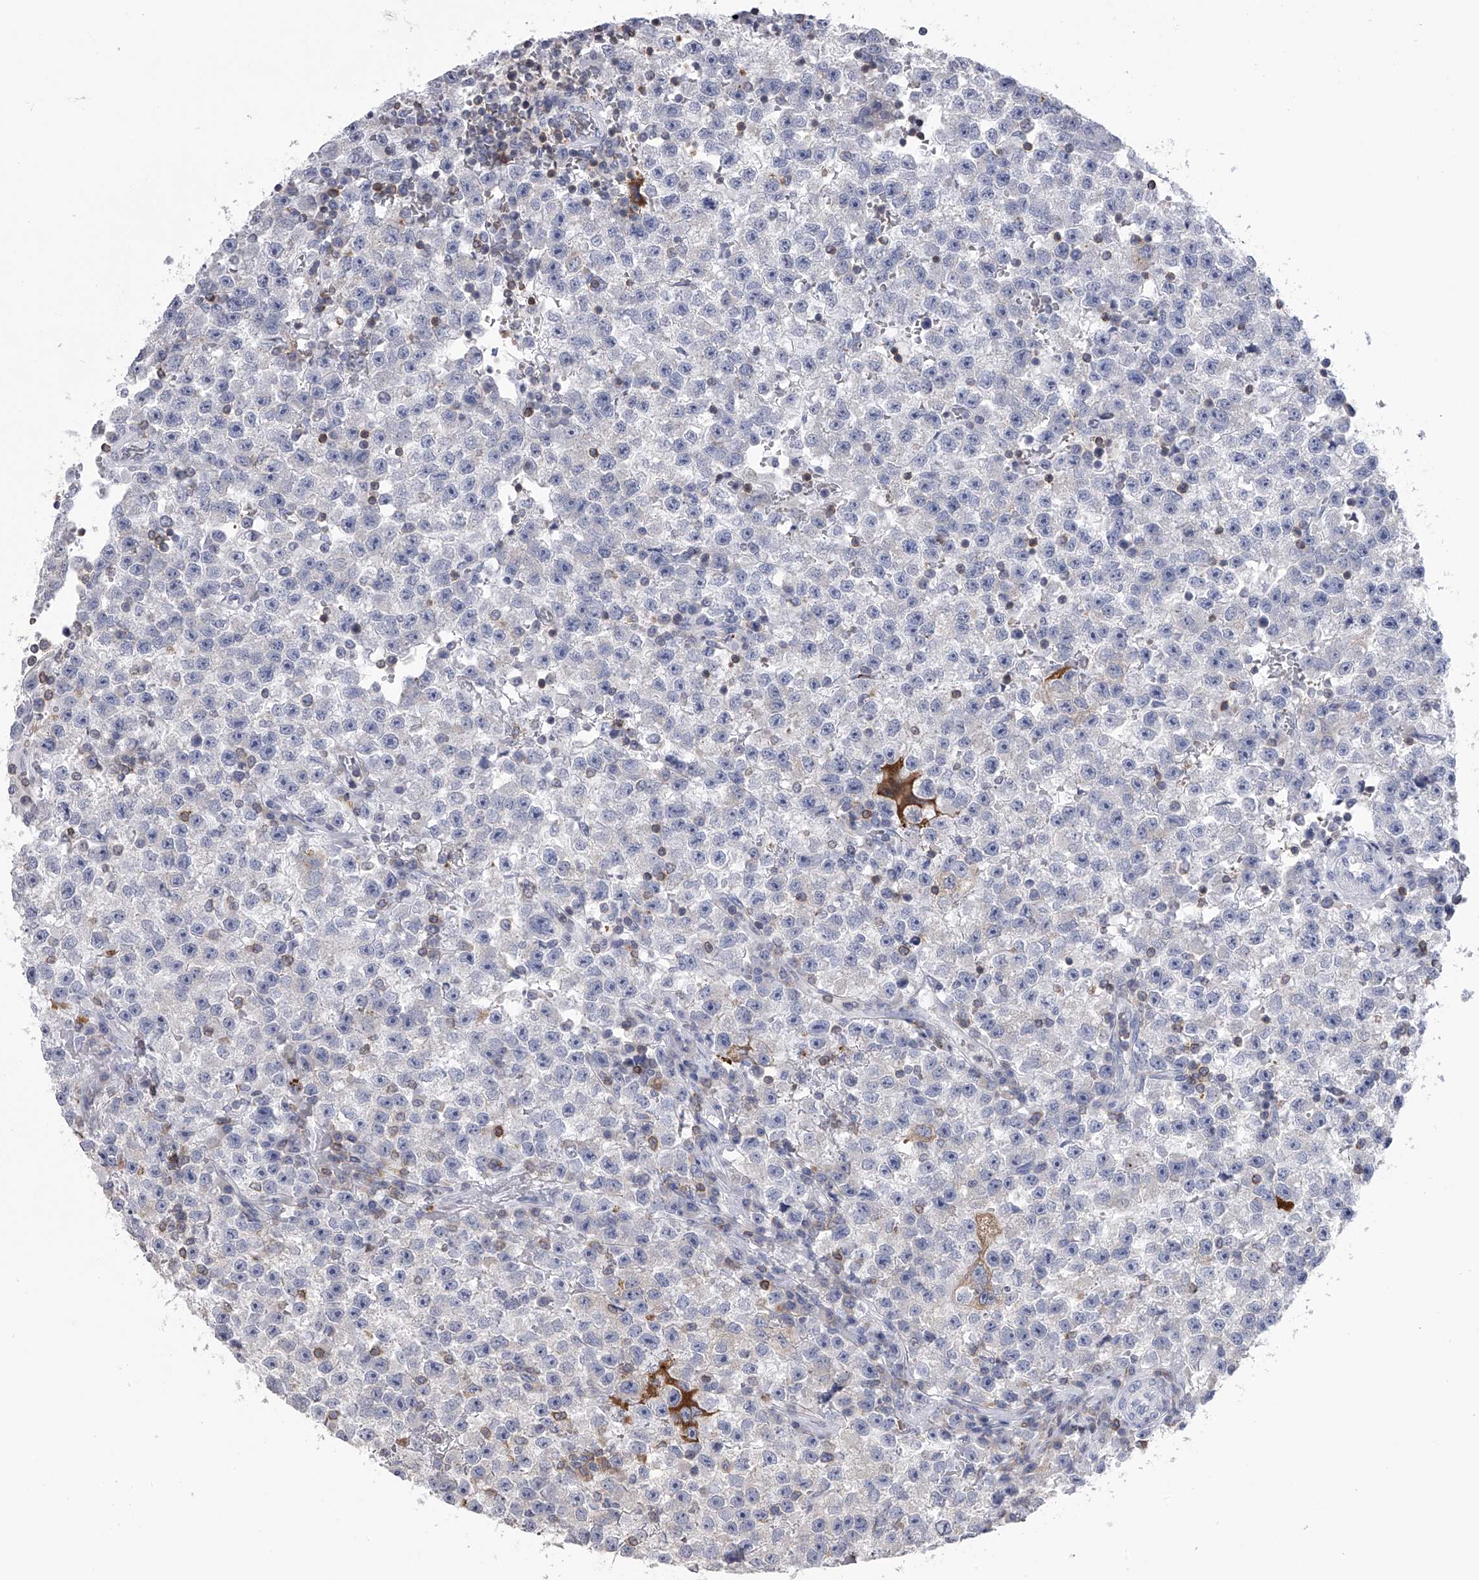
{"staining": {"intensity": "negative", "quantity": "none", "location": "none"}, "tissue": "testis cancer", "cell_type": "Tumor cells", "image_type": "cancer", "snomed": [{"axis": "morphology", "description": "Seminoma, NOS"}, {"axis": "topography", "description": "Testis"}], "caption": "Immunohistochemistry (IHC) image of neoplastic tissue: testis seminoma stained with DAB (3,3'-diaminobenzidine) displays no significant protein positivity in tumor cells. (DAB immunohistochemistry with hematoxylin counter stain).", "gene": "TASP1", "patient": {"sex": "male", "age": 22}}